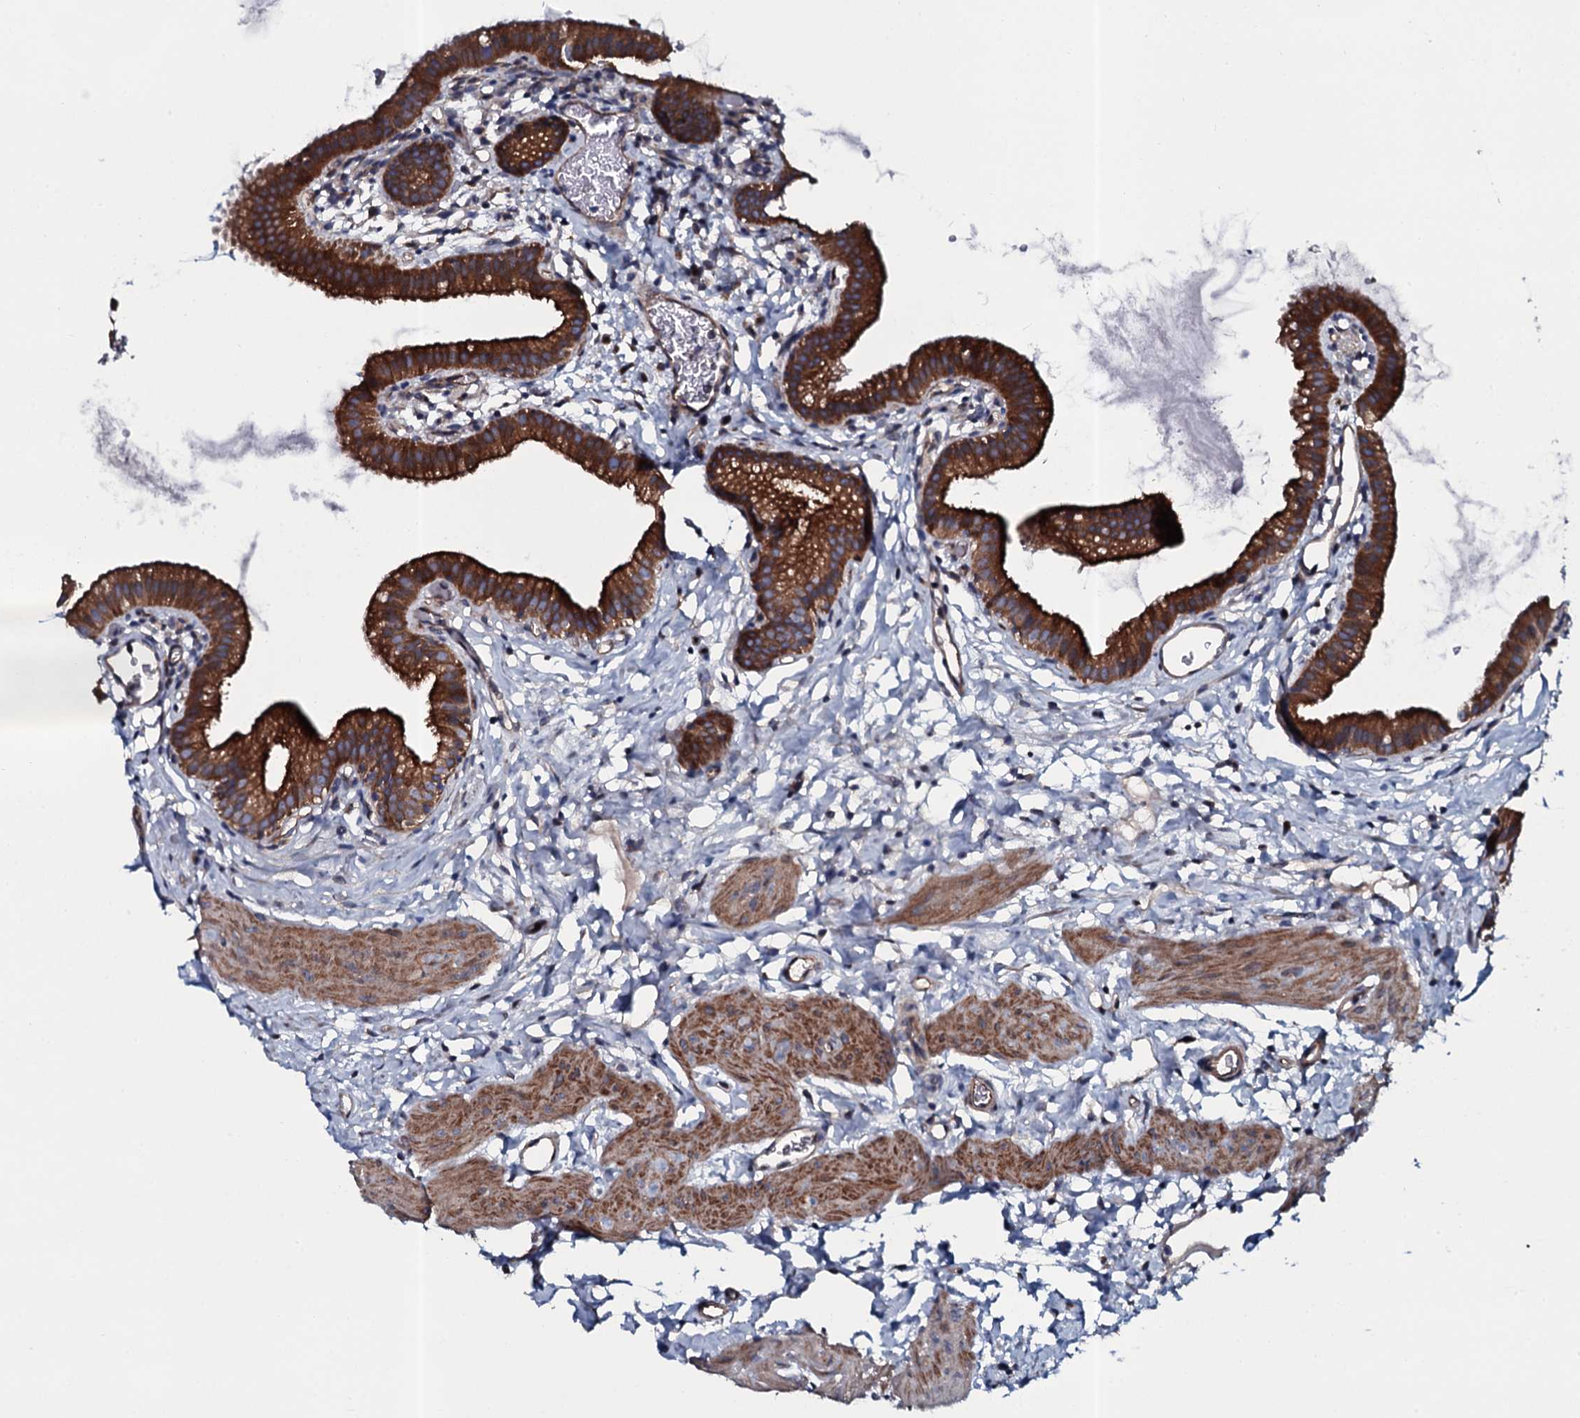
{"staining": {"intensity": "strong", "quantity": ">75%", "location": "cytoplasmic/membranous"}, "tissue": "gallbladder", "cell_type": "Glandular cells", "image_type": "normal", "snomed": [{"axis": "morphology", "description": "Normal tissue, NOS"}, {"axis": "topography", "description": "Gallbladder"}], "caption": "Immunohistochemistry (IHC) of unremarkable gallbladder displays high levels of strong cytoplasmic/membranous expression in about >75% of glandular cells.", "gene": "TMEM151A", "patient": {"sex": "female", "age": 46}}